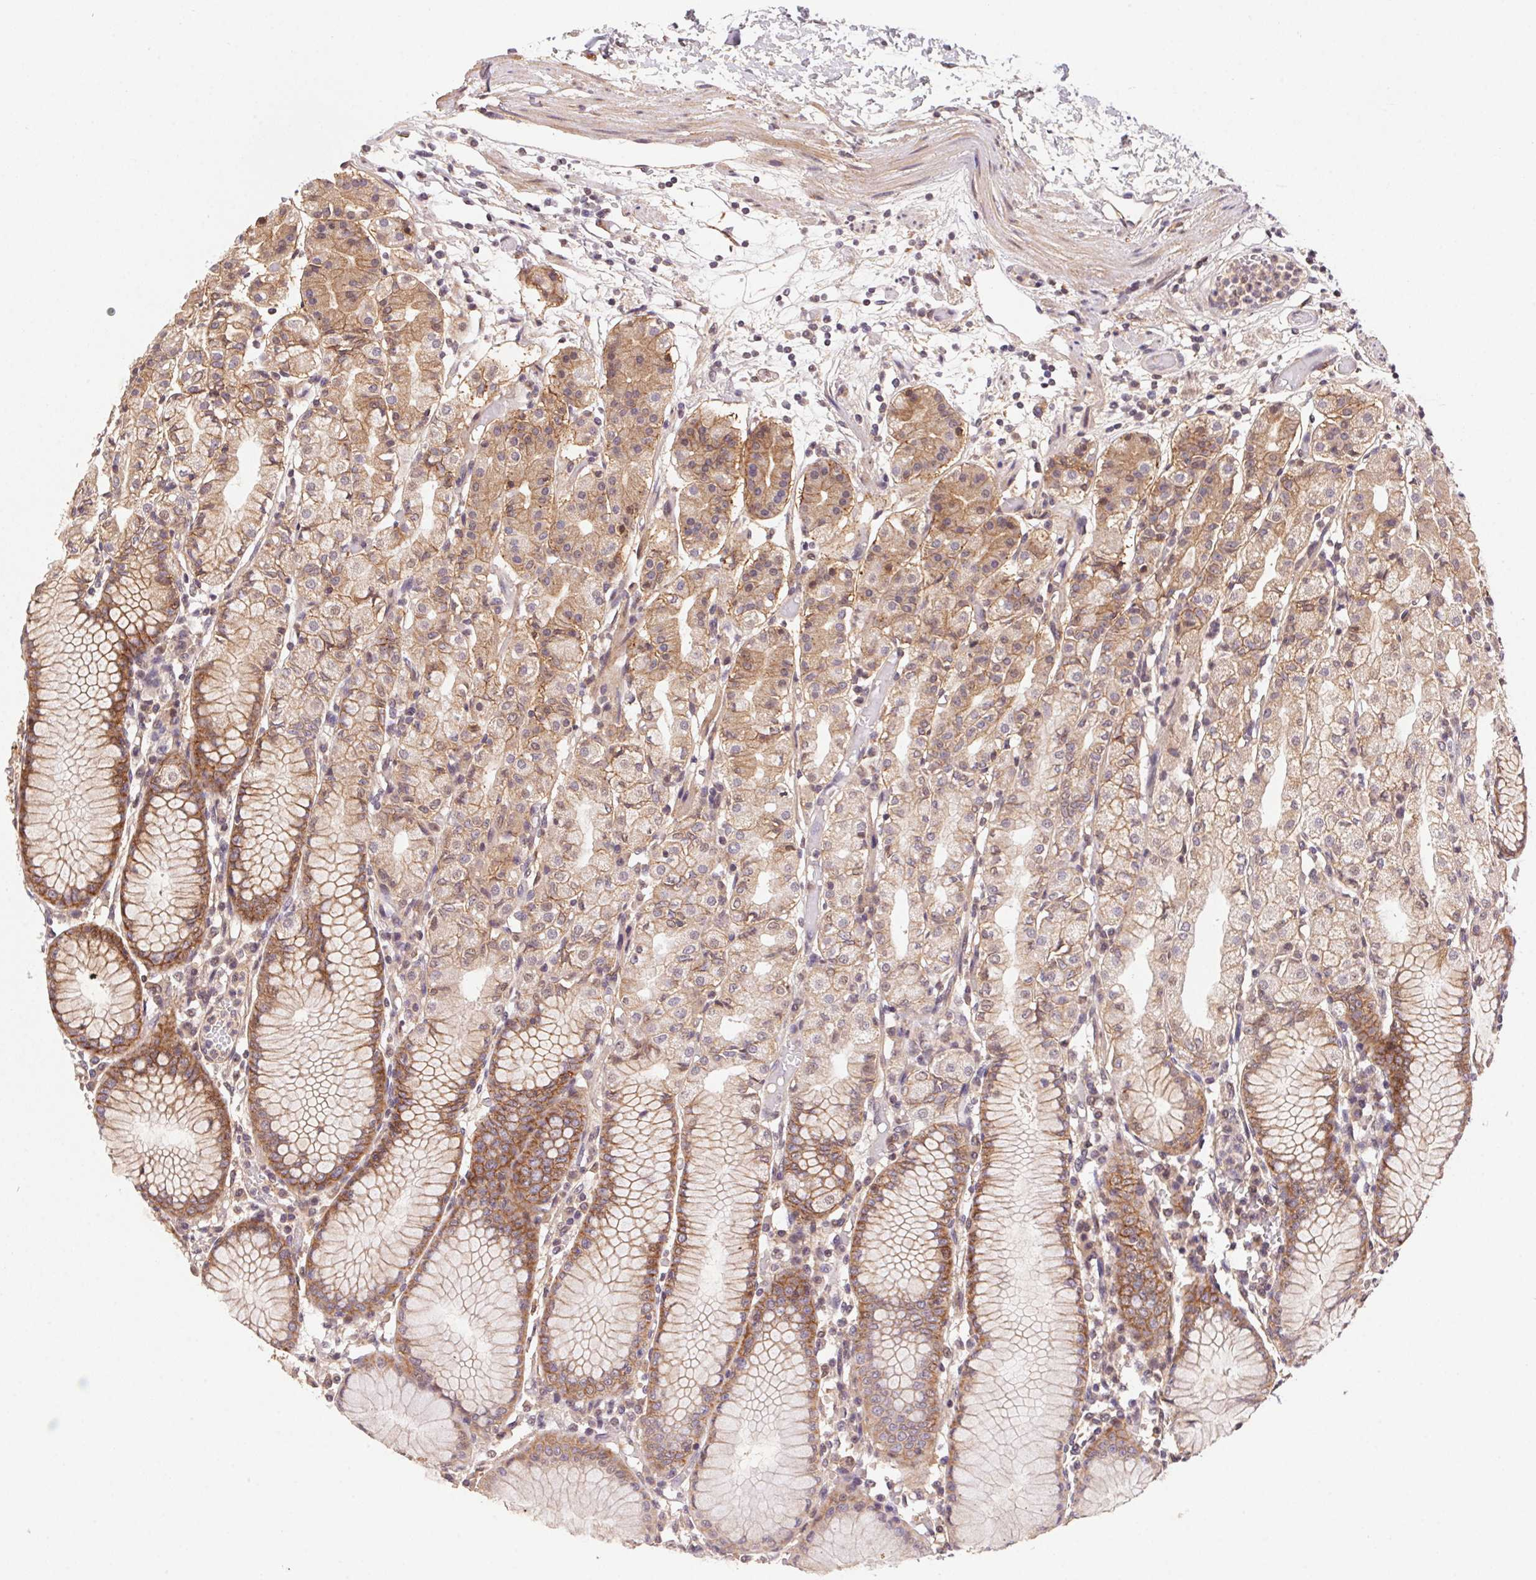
{"staining": {"intensity": "weak", "quantity": "25%-75%", "location": "cytoplasmic/membranous,nuclear"}, "tissue": "stomach", "cell_type": "Glandular cells", "image_type": "normal", "snomed": [{"axis": "morphology", "description": "Normal tissue, NOS"}, {"axis": "topography", "description": "Stomach"}], "caption": "DAB immunohistochemical staining of unremarkable stomach displays weak cytoplasmic/membranous,nuclear protein staining in about 25%-75% of glandular cells. (Stains: DAB in brown, nuclei in blue, Microscopy: brightfield microscopy at high magnification).", "gene": "SLC52A2", "patient": {"sex": "female", "age": 57}}